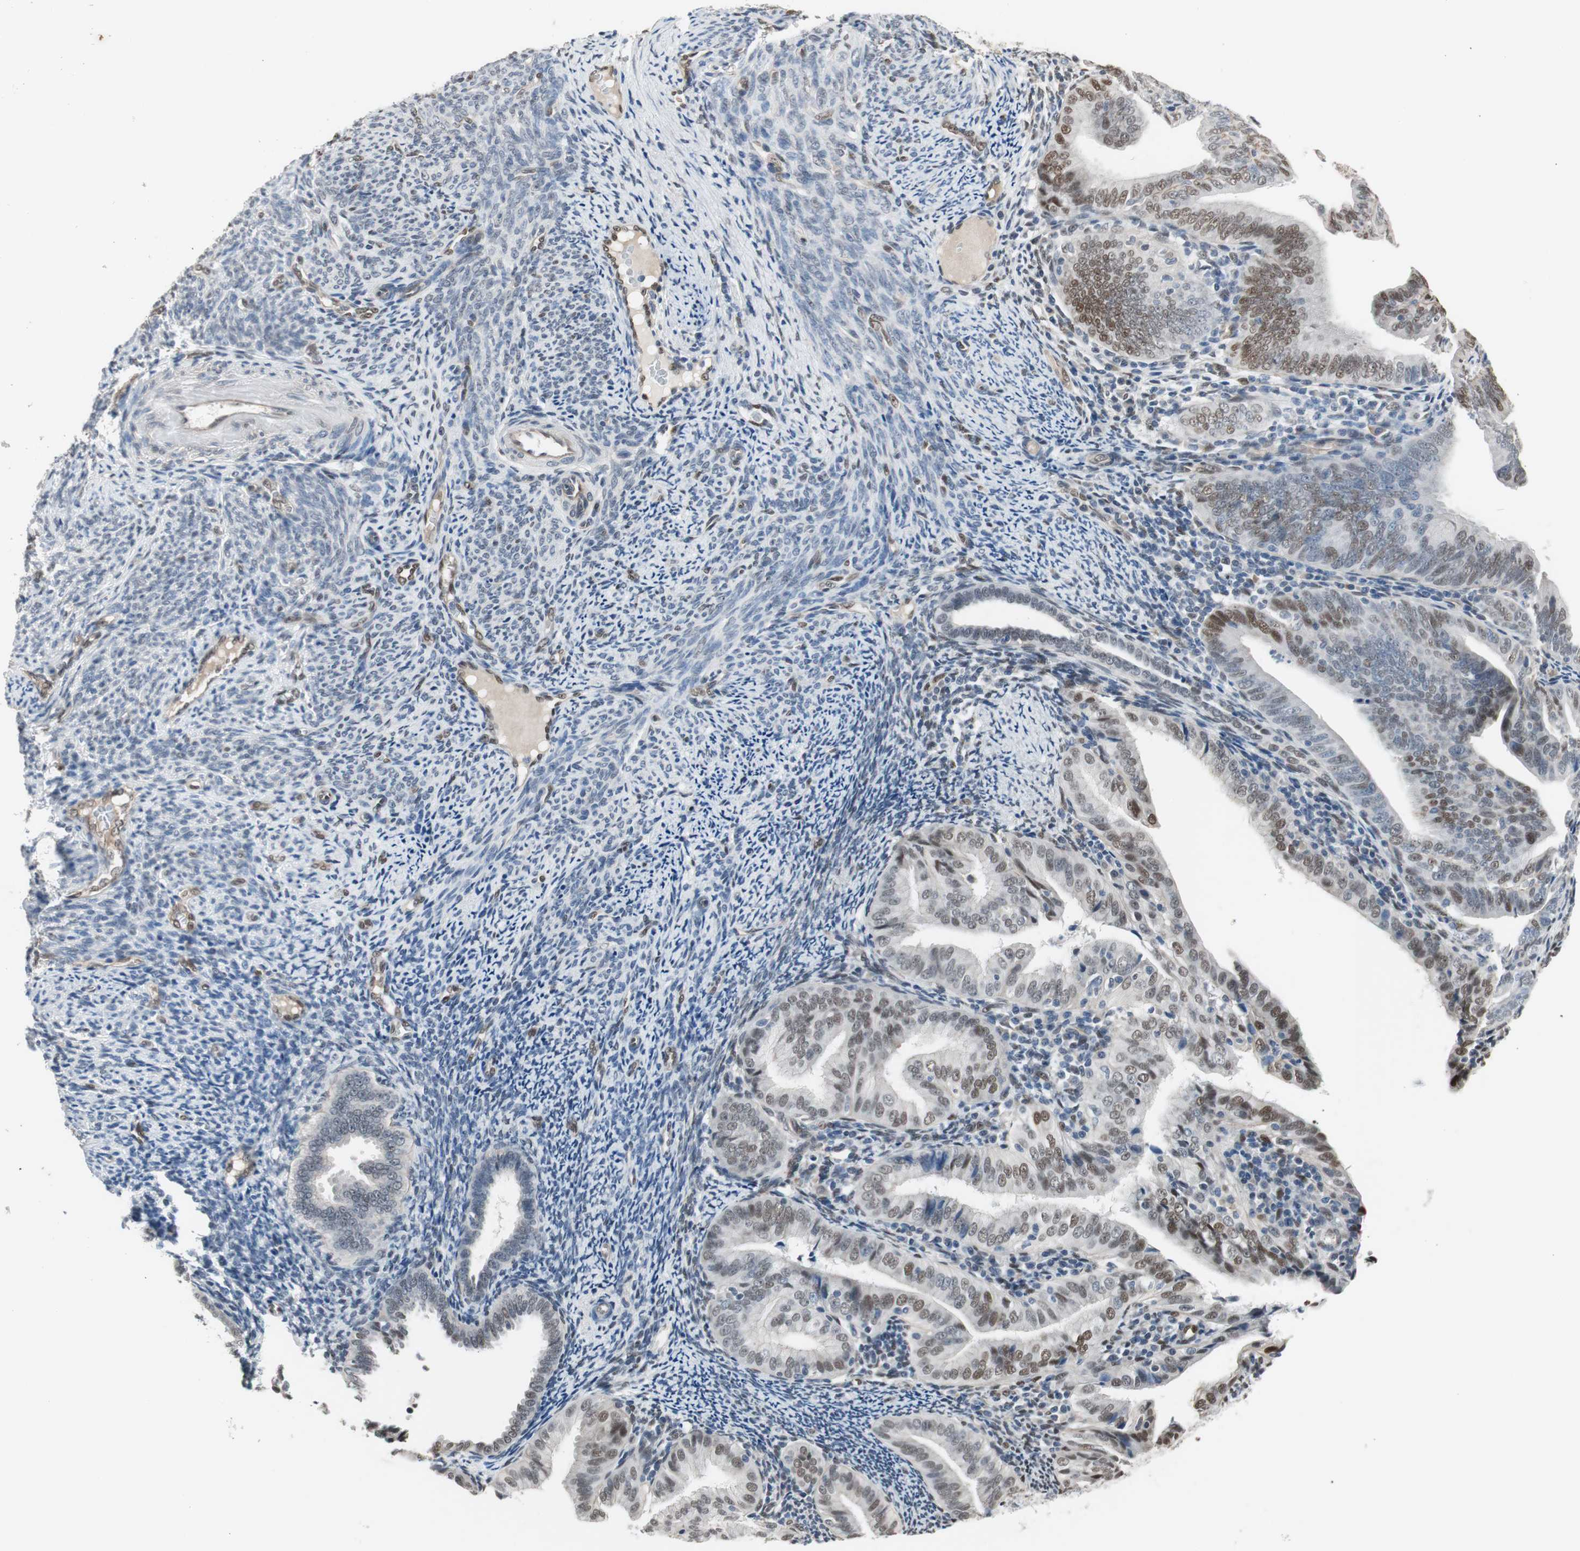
{"staining": {"intensity": "weak", "quantity": "25%-75%", "location": "nuclear"}, "tissue": "endometrial cancer", "cell_type": "Tumor cells", "image_type": "cancer", "snomed": [{"axis": "morphology", "description": "Adenocarcinoma, NOS"}, {"axis": "topography", "description": "Endometrium"}], "caption": "The photomicrograph demonstrates immunohistochemical staining of adenocarcinoma (endometrial). There is weak nuclear staining is seen in approximately 25%-75% of tumor cells. Nuclei are stained in blue.", "gene": "PML", "patient": {"sex": "female", "age": 58}}